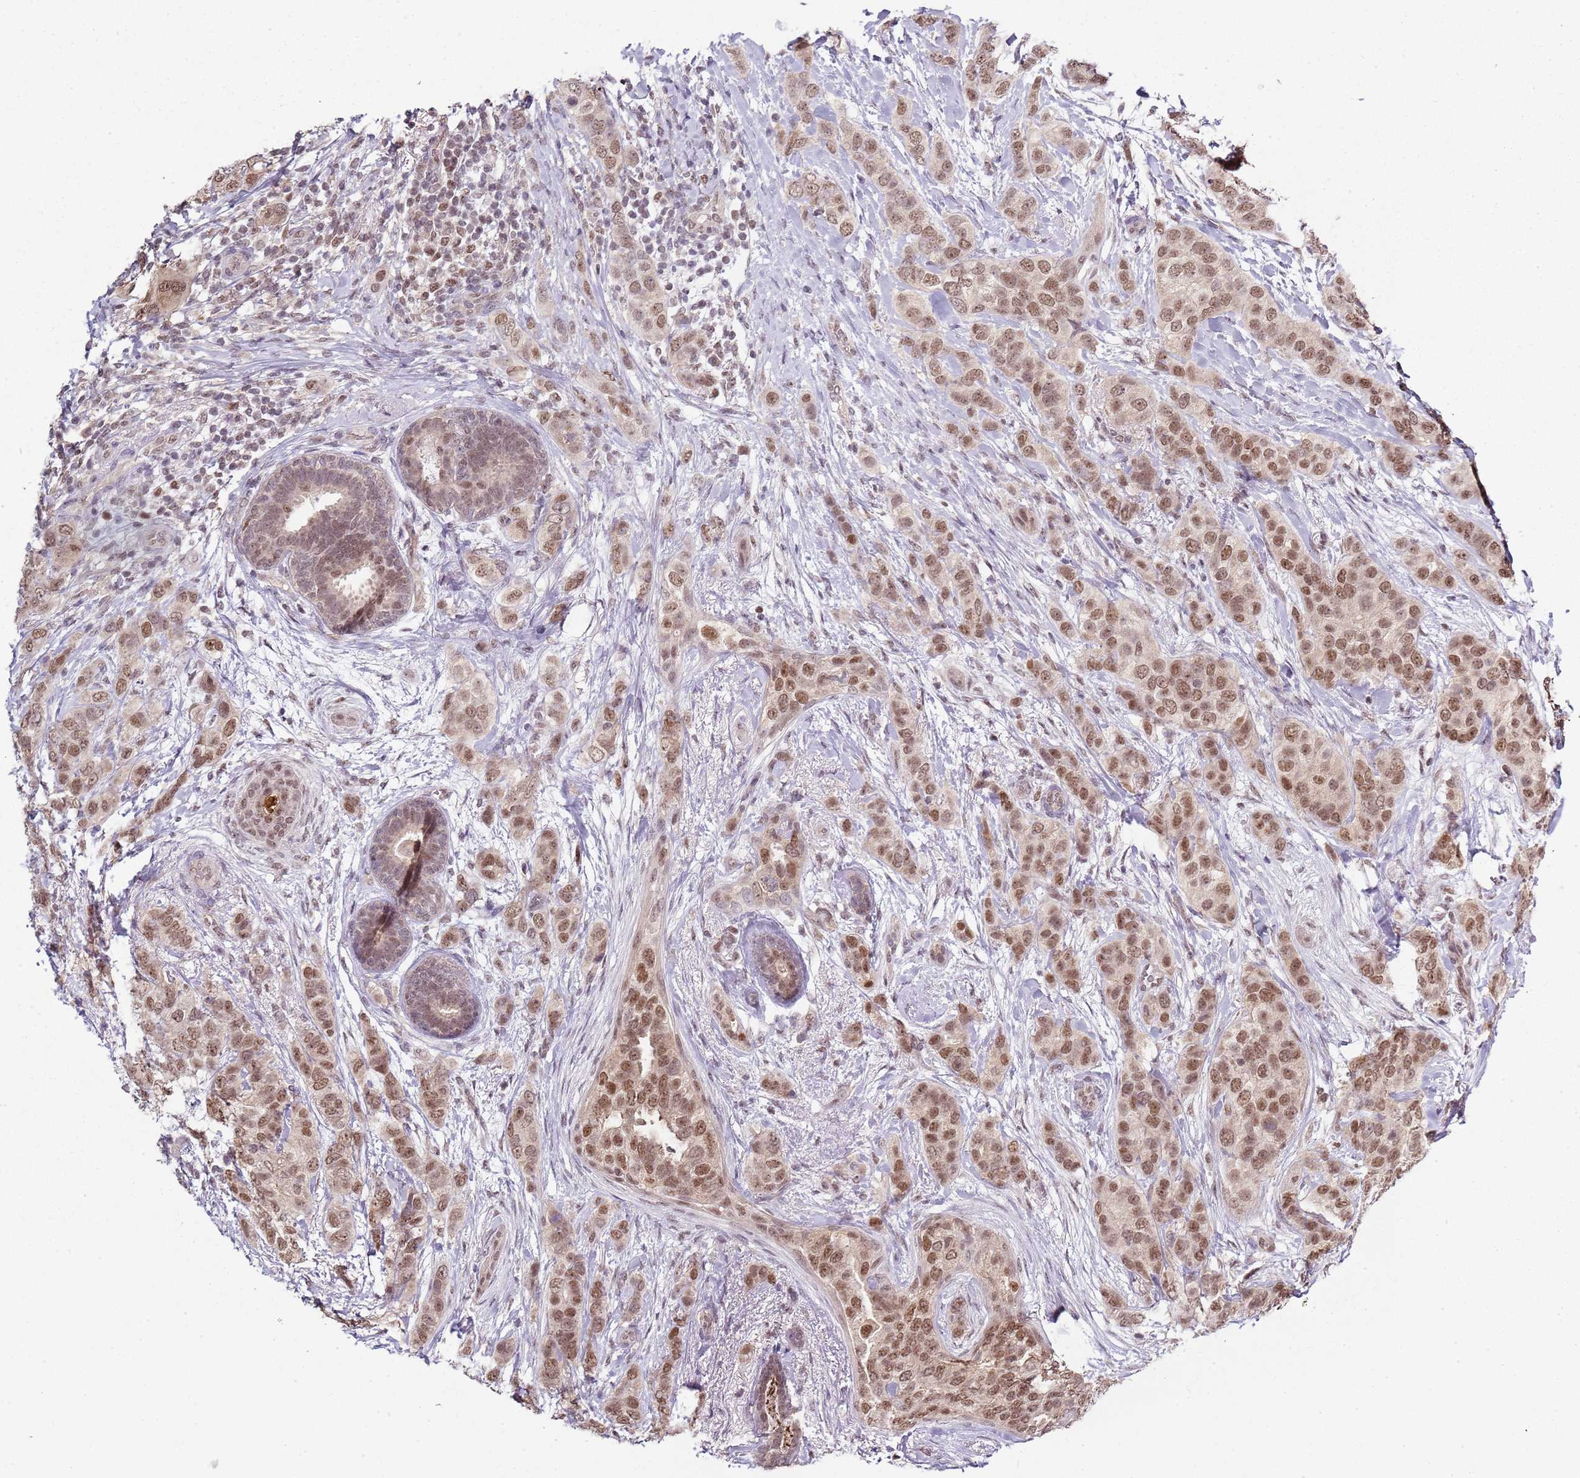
{"staining": {"intensity": "moderate", "quantity": ">75%", "location": "cytoplasmic/membranous,nuclear"}, "tissue": "breast cancer", "cell_type": "Tumor cells", "image_type": "cancer", "snomed": [{"axis": "morphology", "description": "Lobular carcinoma"}, {"axis": "topography", "description": "Breast"}], "caption": "Immunohistochemical staining of lobular carcinoma (breast) demonstrates medium levels of moderate cytoplasmic/membranous and nuclear protein positivity in approximately >75% of tumor cells.", "gene": "SMARCAL1", "patient": {"sex": "female", "age": 51}}